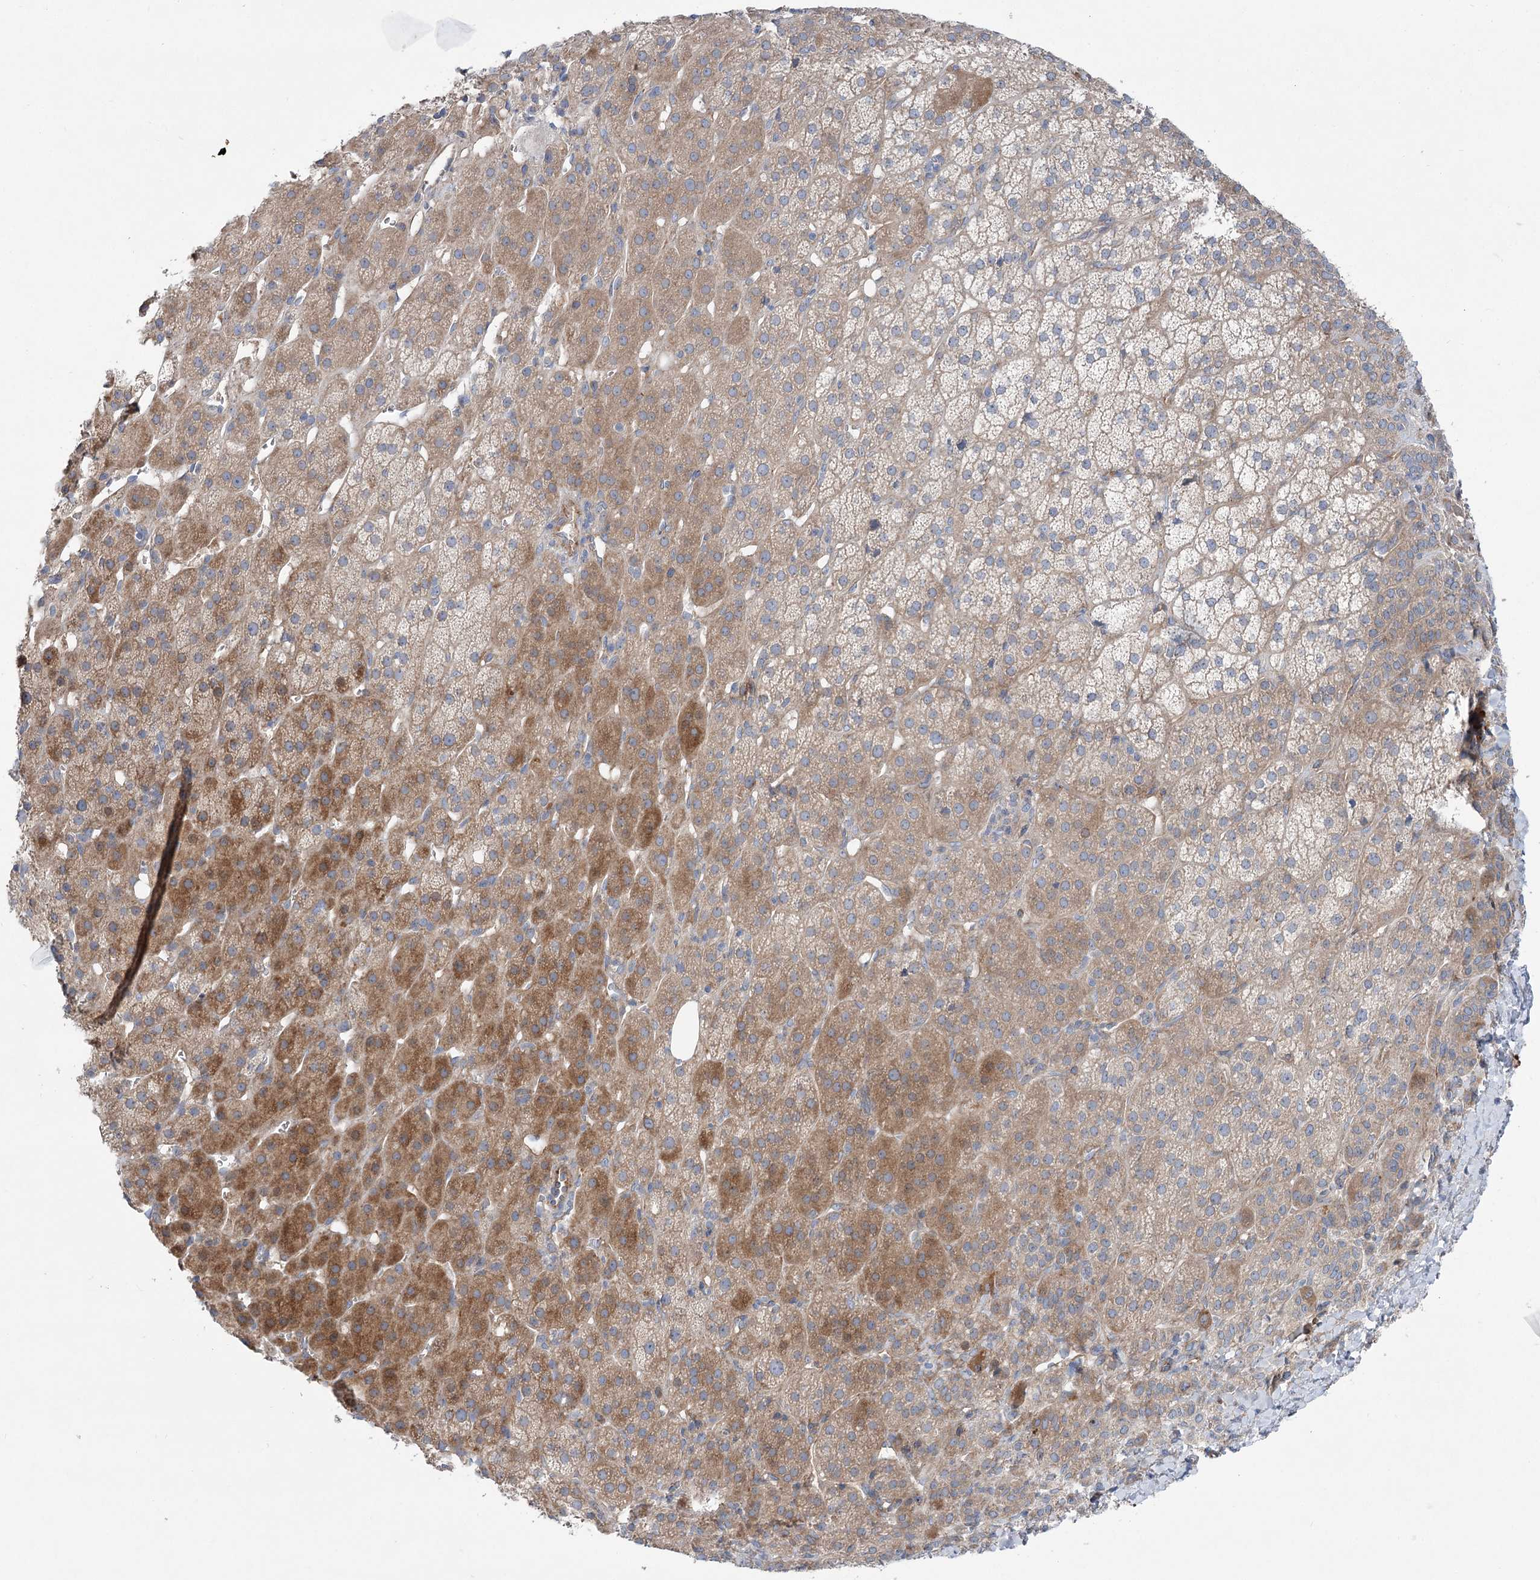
{"staining": {"intensity": "moderate", "quantity": "25%-75%", "location": "cytoplasmic/membranous"}, "tissue": "adrenal gland", "cell_type": "Glandular cells", "image_type": "normal", "snomed": [{"axis": "morphology", "description": "Normal tissue, NOS"}, {"axis": "topography", "description": "Adrenal gland"}], "caption": "Protein staining displays moderate cytoplasmic/membranous staining in about 25%-75% of glandular cells in benign adrenal gland. Immunohistochemistry stains the protein in brown and the nuclei are stained blue.", "gene": "SCN11A", "patient": {"sex": "female", "age": 57}}